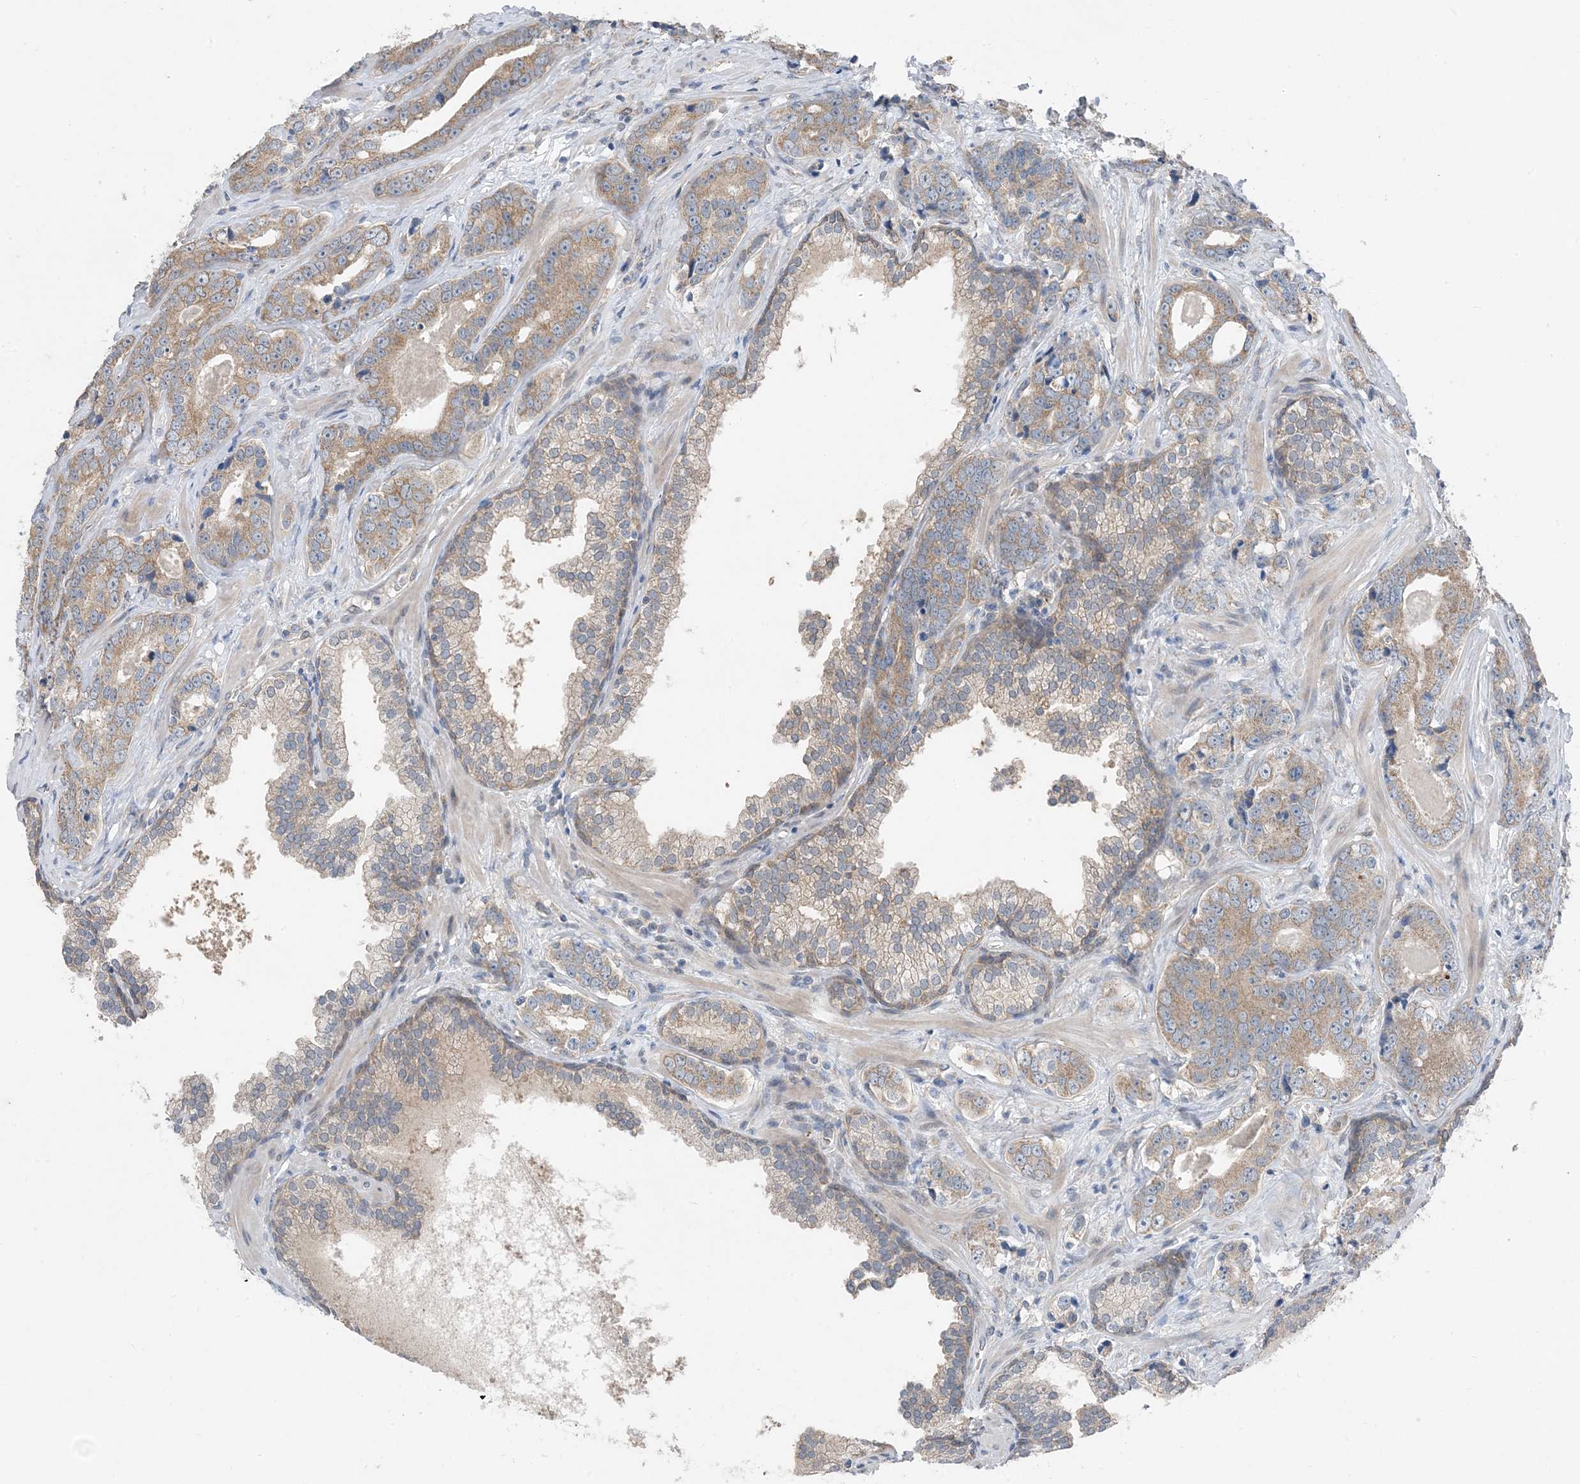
{"staining": {"intensity": "weak", "quantity": ">75%", "location": "cytoplasmic/membranous"}, "tissue": "prostate cancer", "cell_type": "Tumor cells", "image_type": "cancer", "snomed": [{"axis": "morphology", "description": "Adenocarcinoma, High grade"}, {"axis": "topography", "description": "Prostate"}], "caption": "Protein staining of prostate cancer (adenocarcinoma (high-grade)) tissue displays weak cytoplasmic/membranous positivity in about >75% of tumor cells. (Brightfield microscopy of DAB IHC at high magnification).", "gene": "DHX30", "patient": {"sex": "male", "age": 62}}